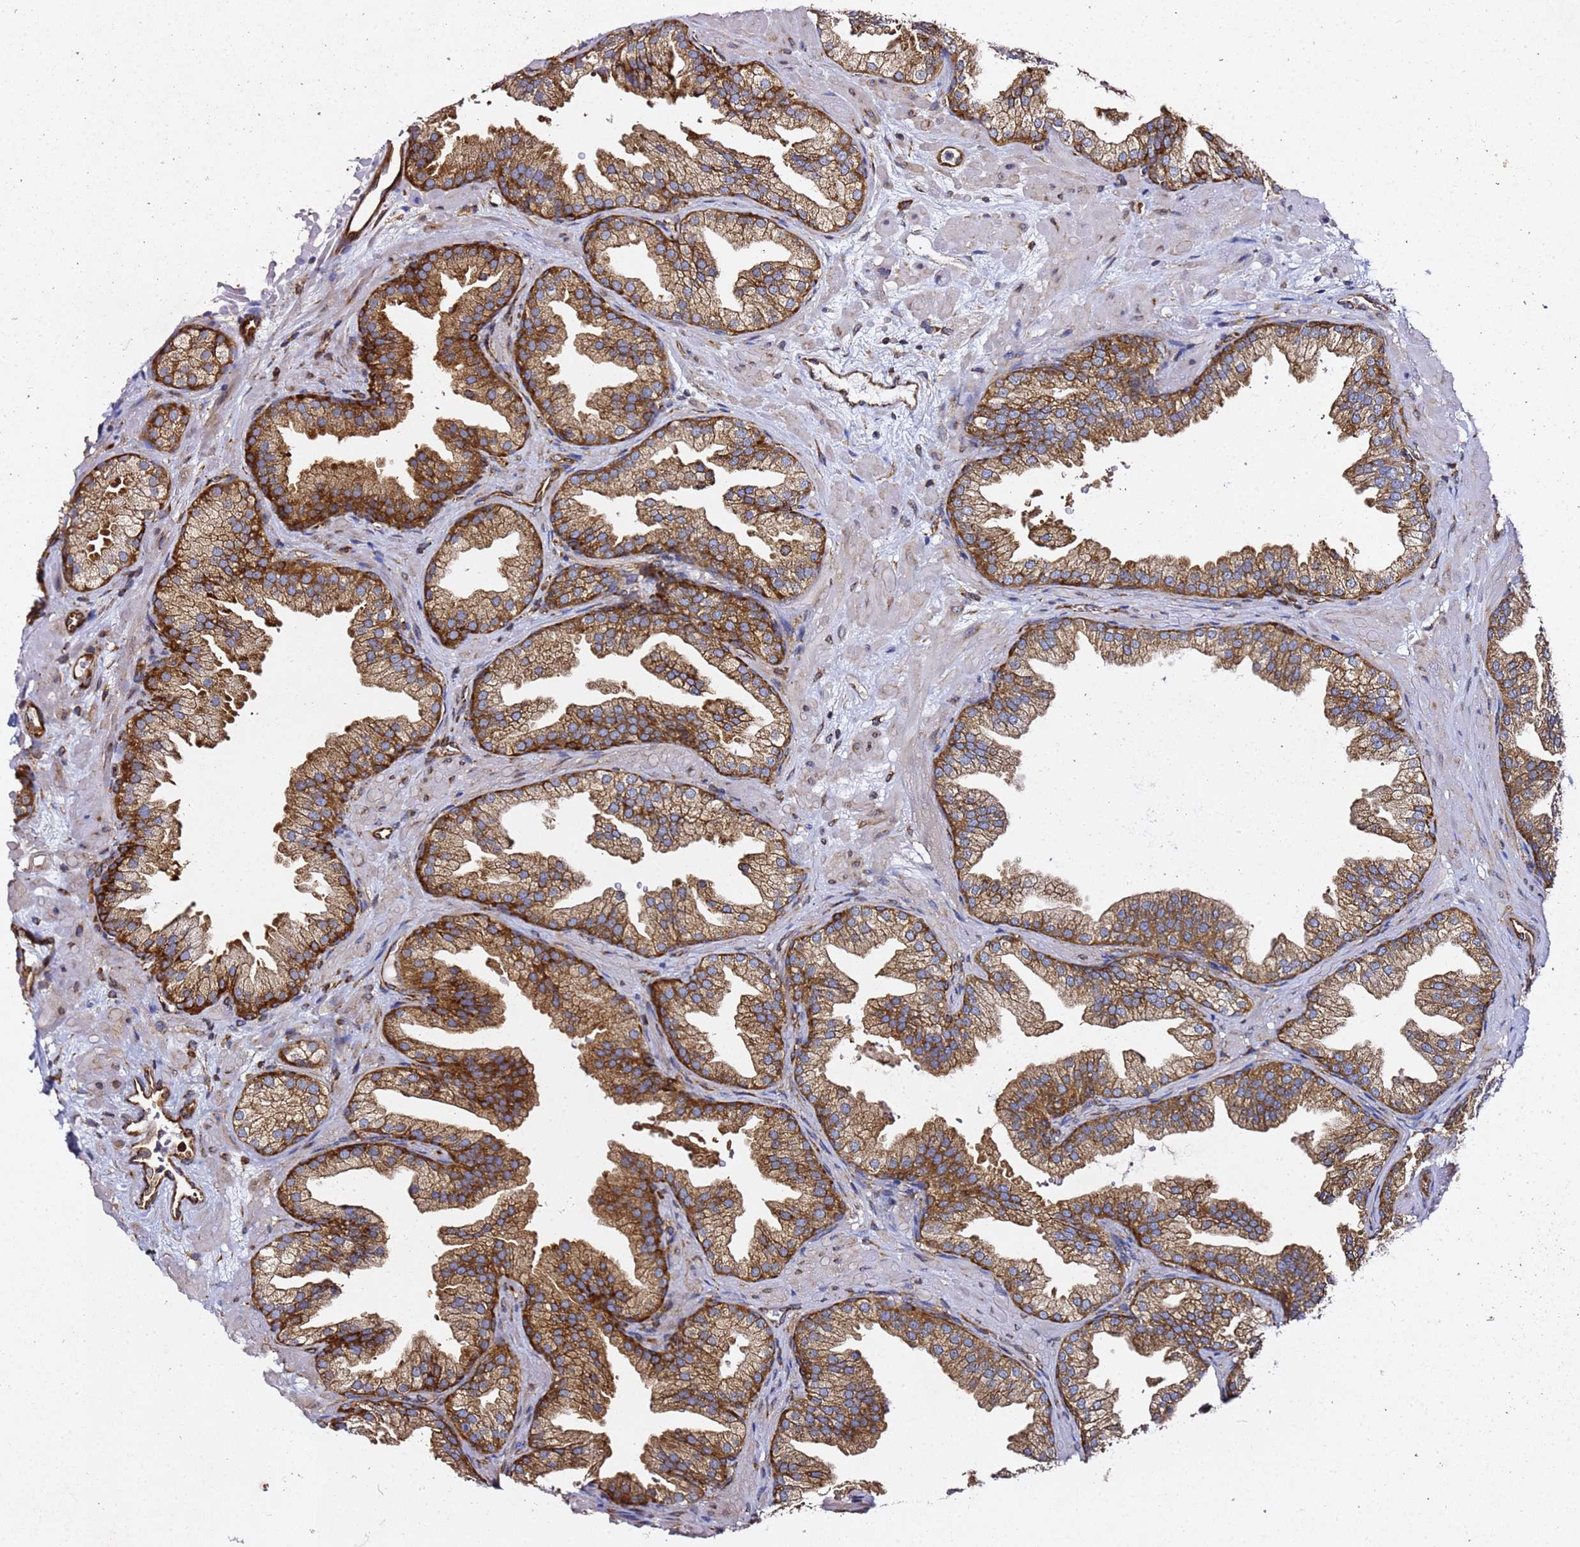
{"staining": {"intensity": "strong", "quantity": ">75%", "location": "cytoplasmic/membranous"}, "tissue": "prostate", "cell_type": "Glandular cells", "image_type": "normal", "snomed": [{"axis": "morphology", "description": "Normal tissue, NOS"}, {"axis": "topography", "description": "Prostate"}], "caption": "A brown stain highlights strong cytoplasmic/membranous positivity of a protein in glandular cells of unremarkable prostate. (IHC, brightfield microscopy, high magnification).", "gene": "TPST1", "patient": {"sex": "male", "age": 37}}